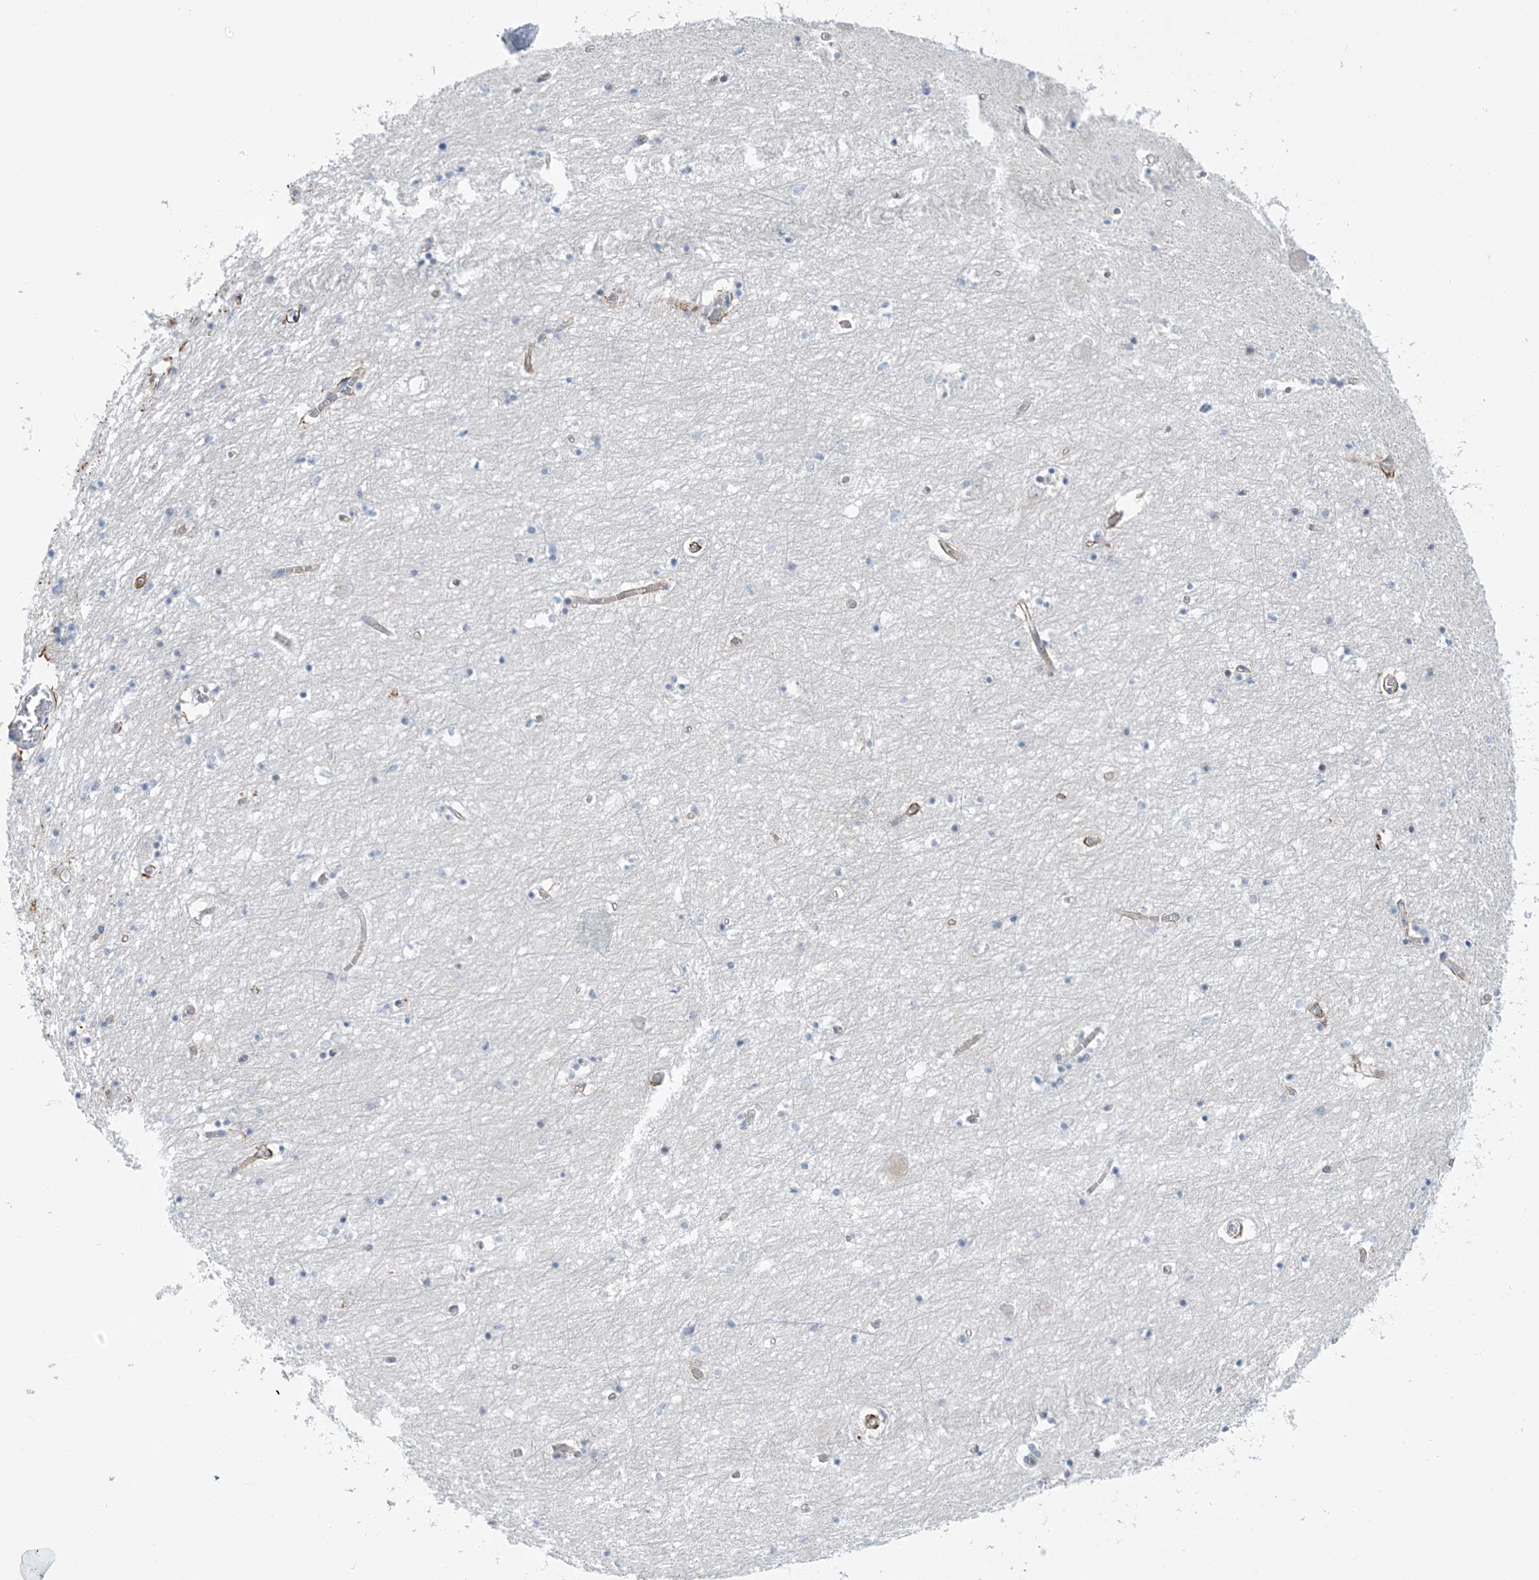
{"staining": {"intensity": "negative", "quantity": "none", "location": "none"}, "tissue": "hippocampus", "cell_type": "Glial cells", "image_type": "normal", "snomed": [{"axis": "morphology", "description": "Normal tissue, NOS"}, {"axis": "topography", "description": "Hippocampus"}], "caption": "Glial cells show no significant expression in unremarkable hippocampus. (DAB (3,3'-diaminobenzidine) immunohistochemistry visualized using brightfield microscopy, high magnification).", "gene": "RAB11FIP5", "patient": {"sex": "male", "age": 70}}